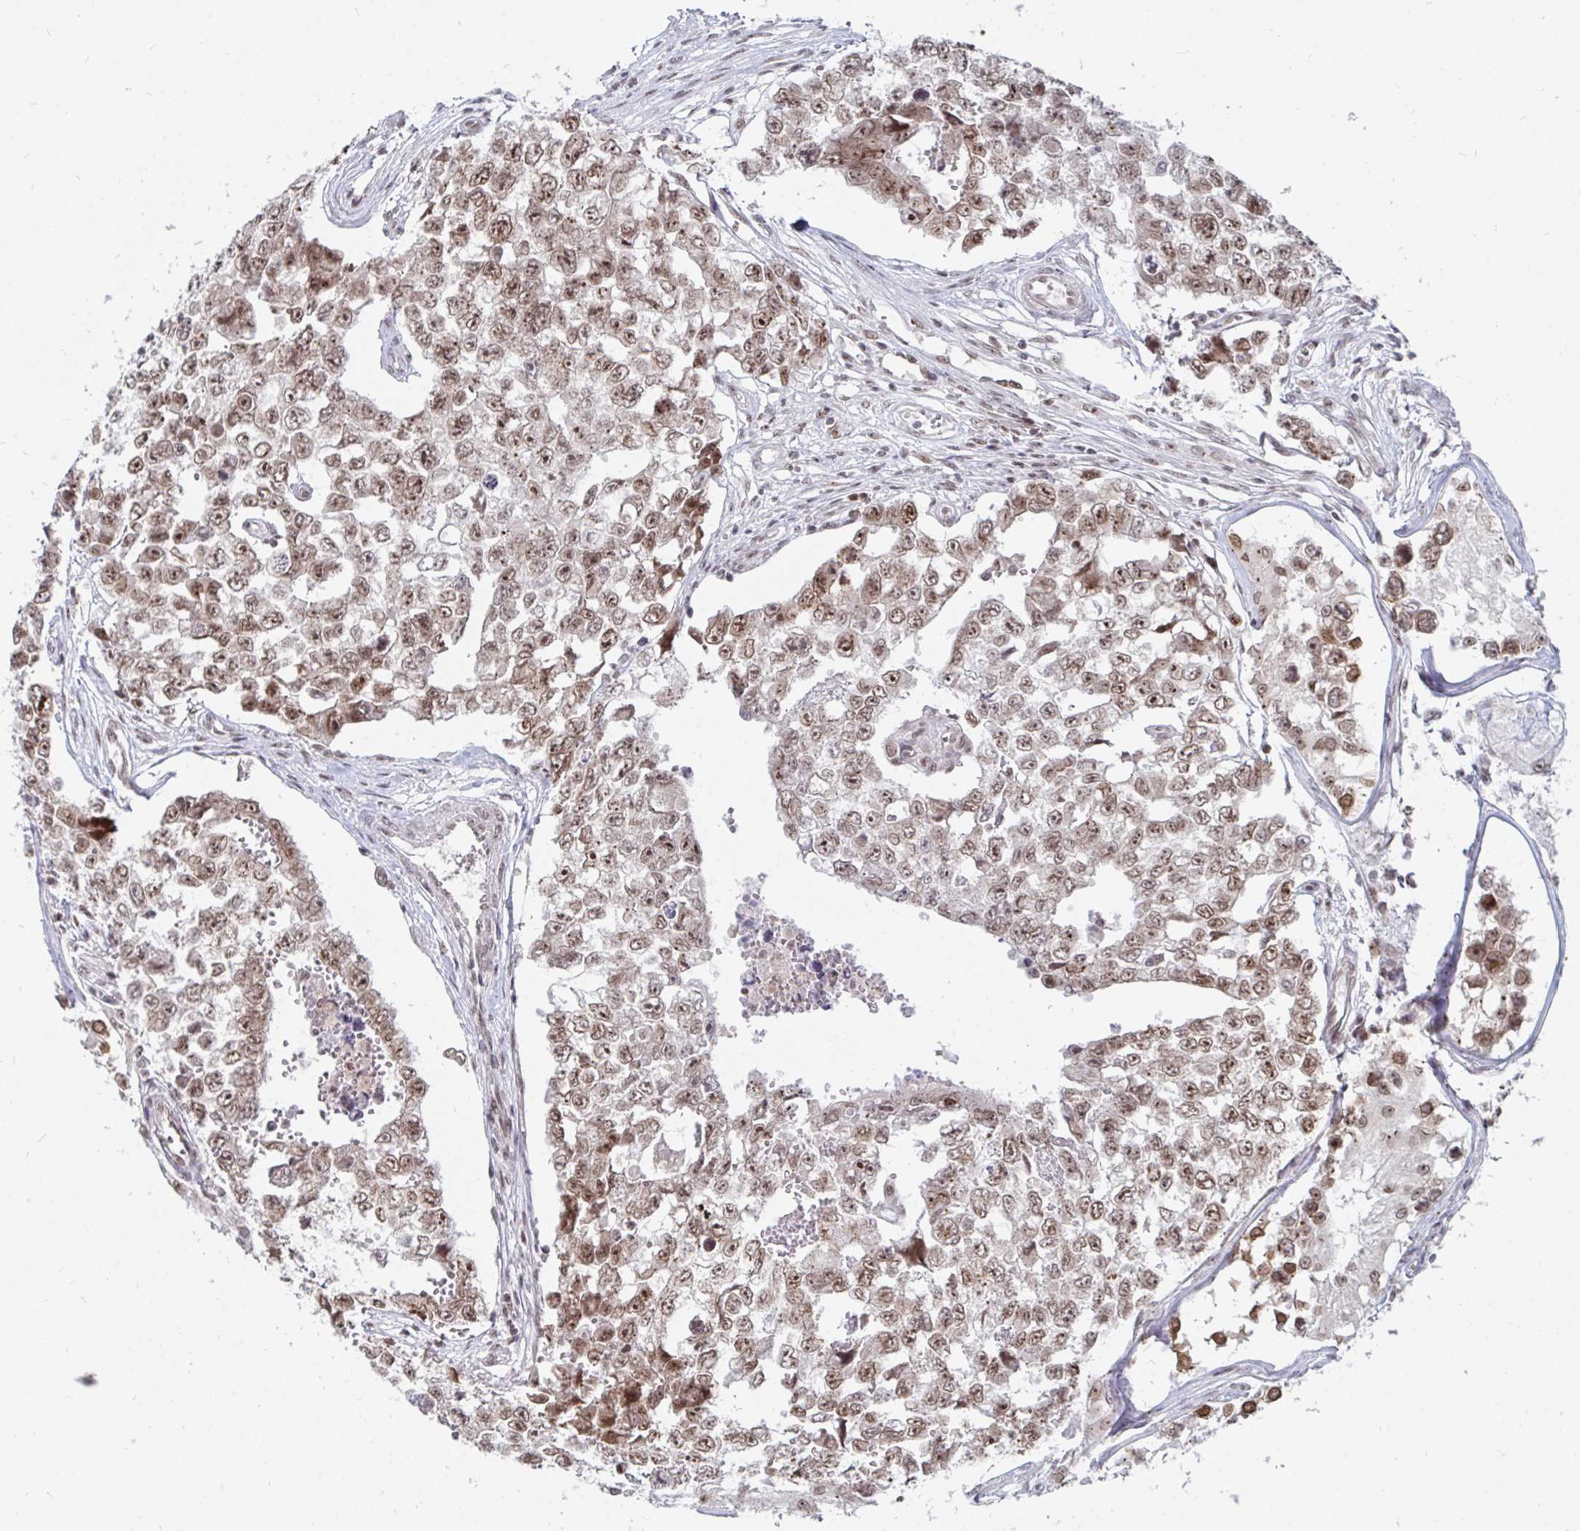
{"staining": {"intensity": "moderate", "quantity": ">75%", "location": "nuclear"}, "tissue": "testis cancer", "cell_type": "Tumor cells", "image_type": "cancer", "snomed": [{"axis": "morphology", "description": "Carcinoma, Embryonal, NOS"}, {"axis": "topography", "description": "Testis"}], "caption": "Human embryonal carcinoma (testis) stained with a protein marker exhibits moderate staining in tumor cells.", "gene": "TRIP12", "patient": {"sex": "male", "age": 18}}